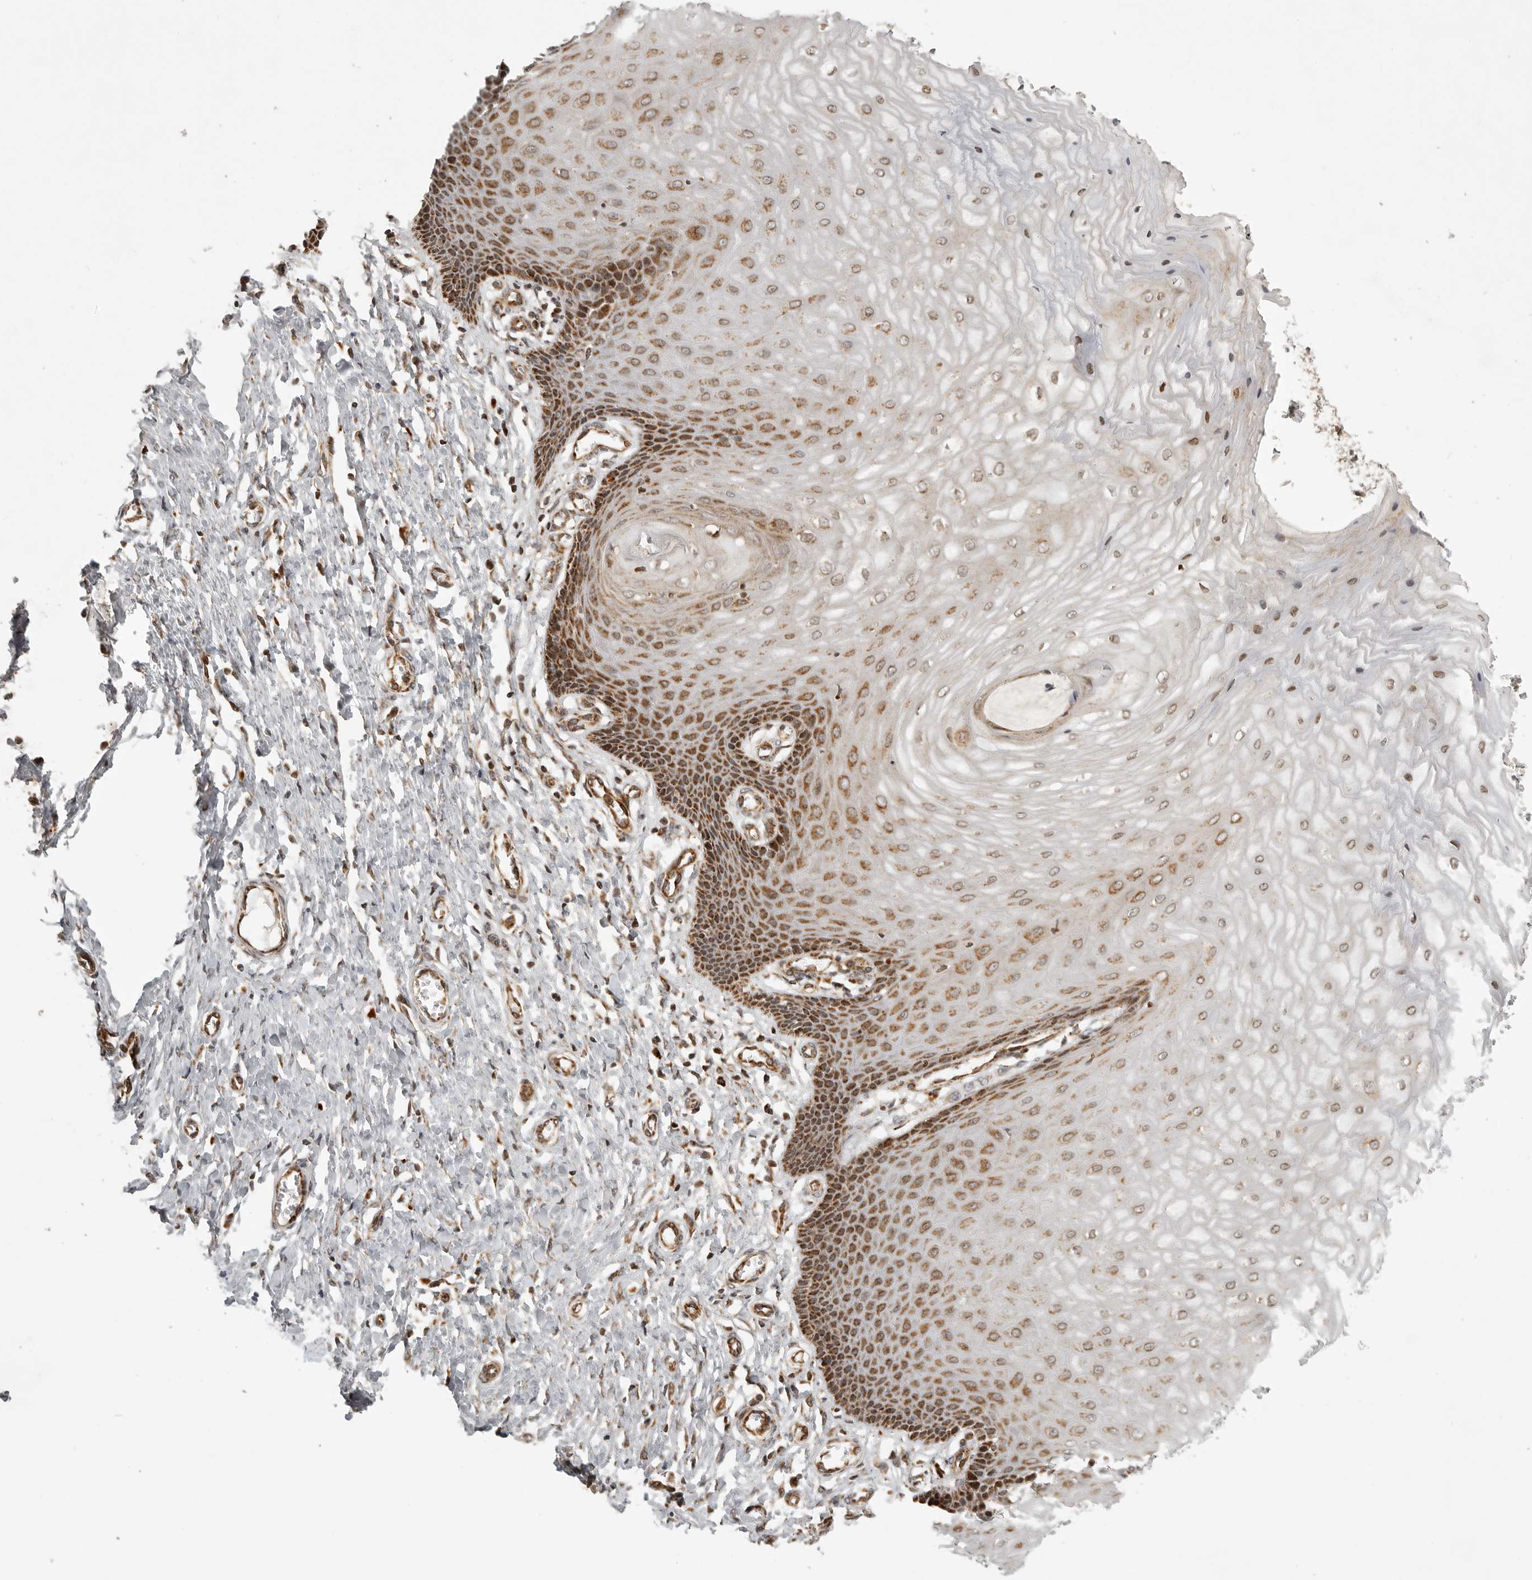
{"staining": {"intensity": "moderate", "quantity": ">75%", "location": "cytoplasmic/membranous"}, "tissue": "cervix", "cell_type": "Glandular cells", "image_type": "normal", "snomed": [{"axis": "morphology", "description": "Normal tissue, NOS"}, {"axis": "topography", "description": "Cervix"}], "caption": "Unremarkable cervix was stained to show a protein in brown. There is medium levels of moderate cytoplasmic/membranous expression in approximately >75% of glandular cells. (Stains: DAB (3,3'-diaminobenzidine) in brown, nuclei in blue, Microscopy: brightfield microscopy at high magnification).", "gene": "NARS2", "patient": {"sex": "female", "age": 55}}